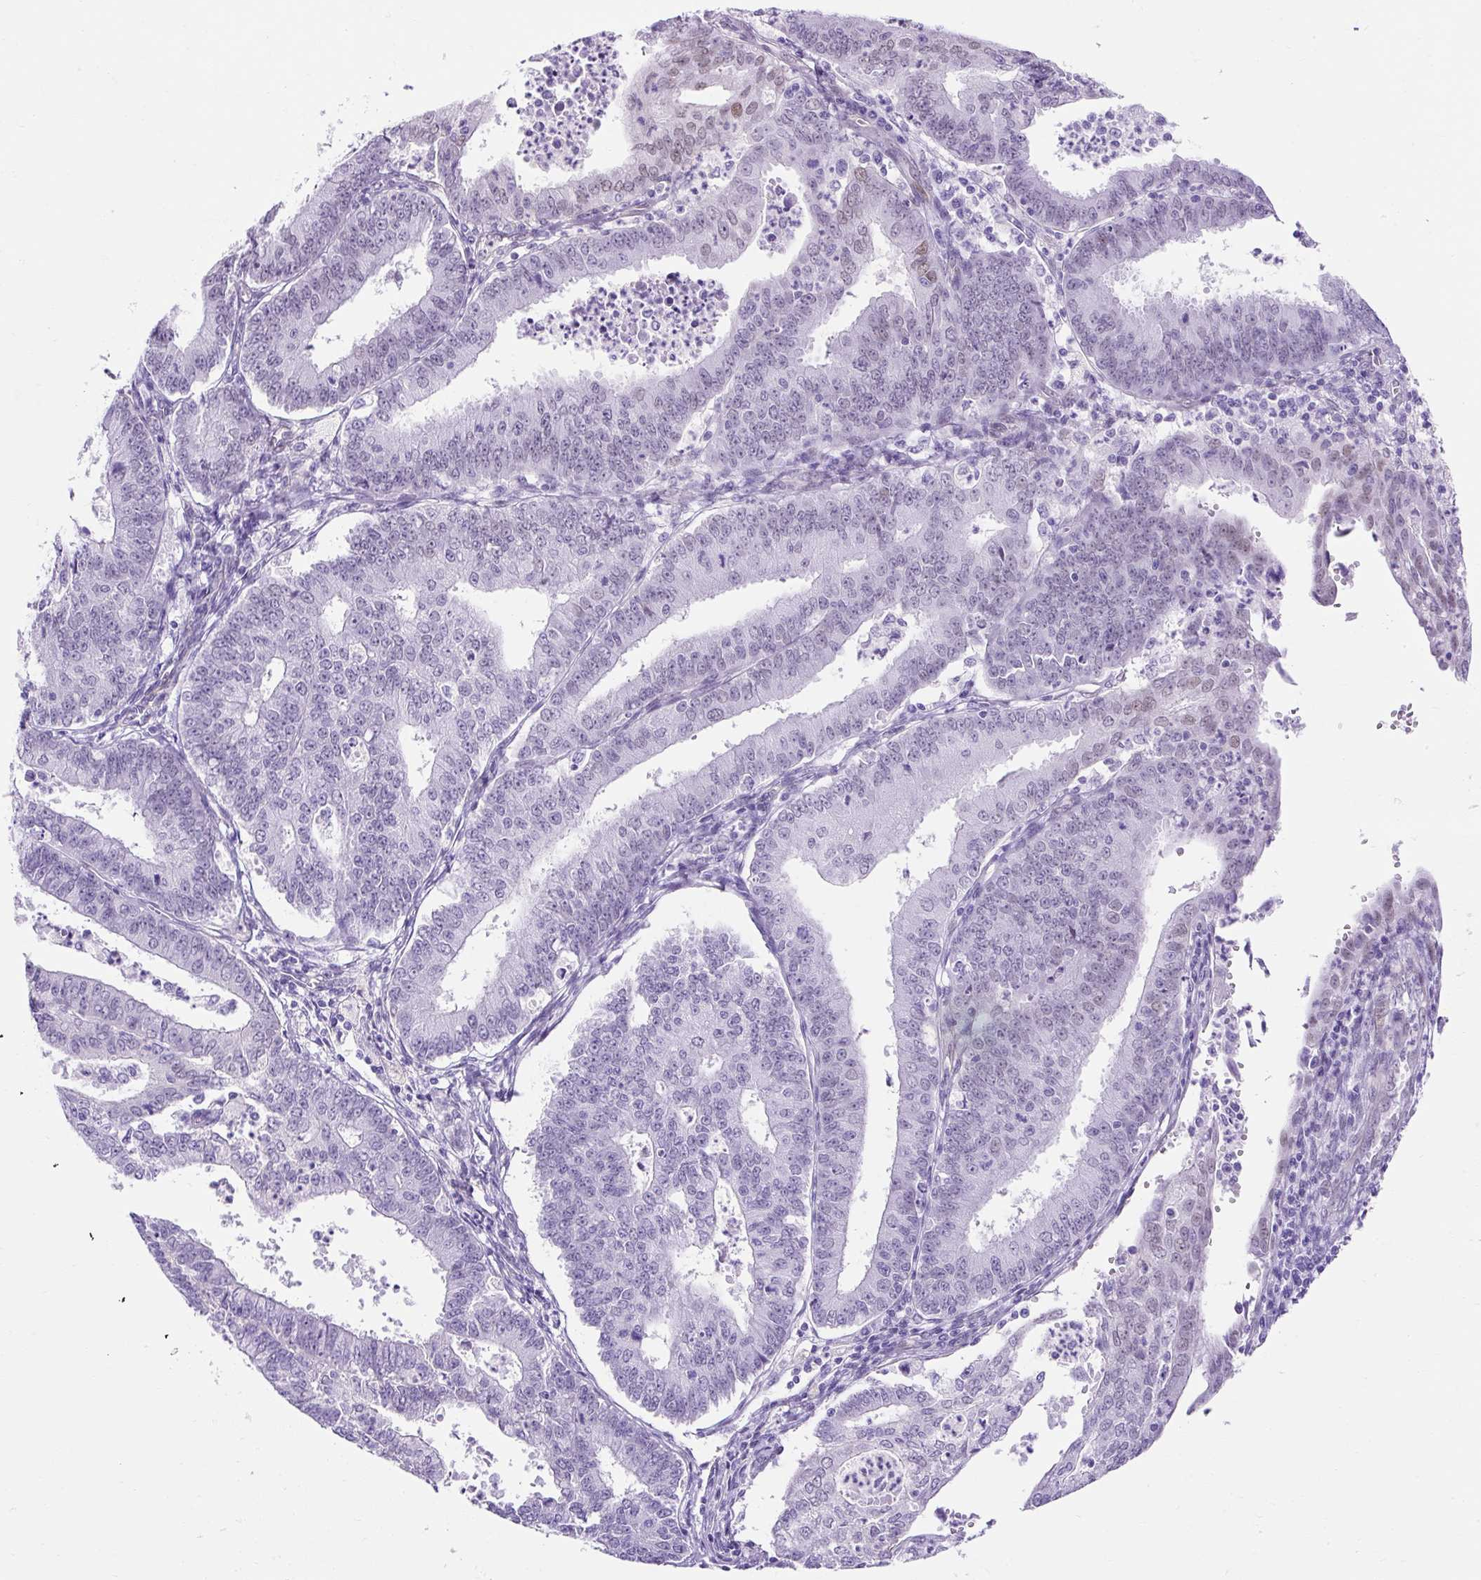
{"staining": {"intensity": "negative", "quantity": "none", "location": "none"}, "tissue": "endometrial cancer", "cell_type": "Tumor cells", "image_type": "cancer", "snomed": [{"axis": "morphology", "description": "Adenocarcinoma, NOS"}, {"axis": "topography", "description": "Endometrium"}], "caption": "This is an immunohistochemistry image of endometrial cancer (adenocarcinoma). There is no expression in tumor cells.", "gene": "KRT12", "patient": {"sex": "female", "age": 73}}